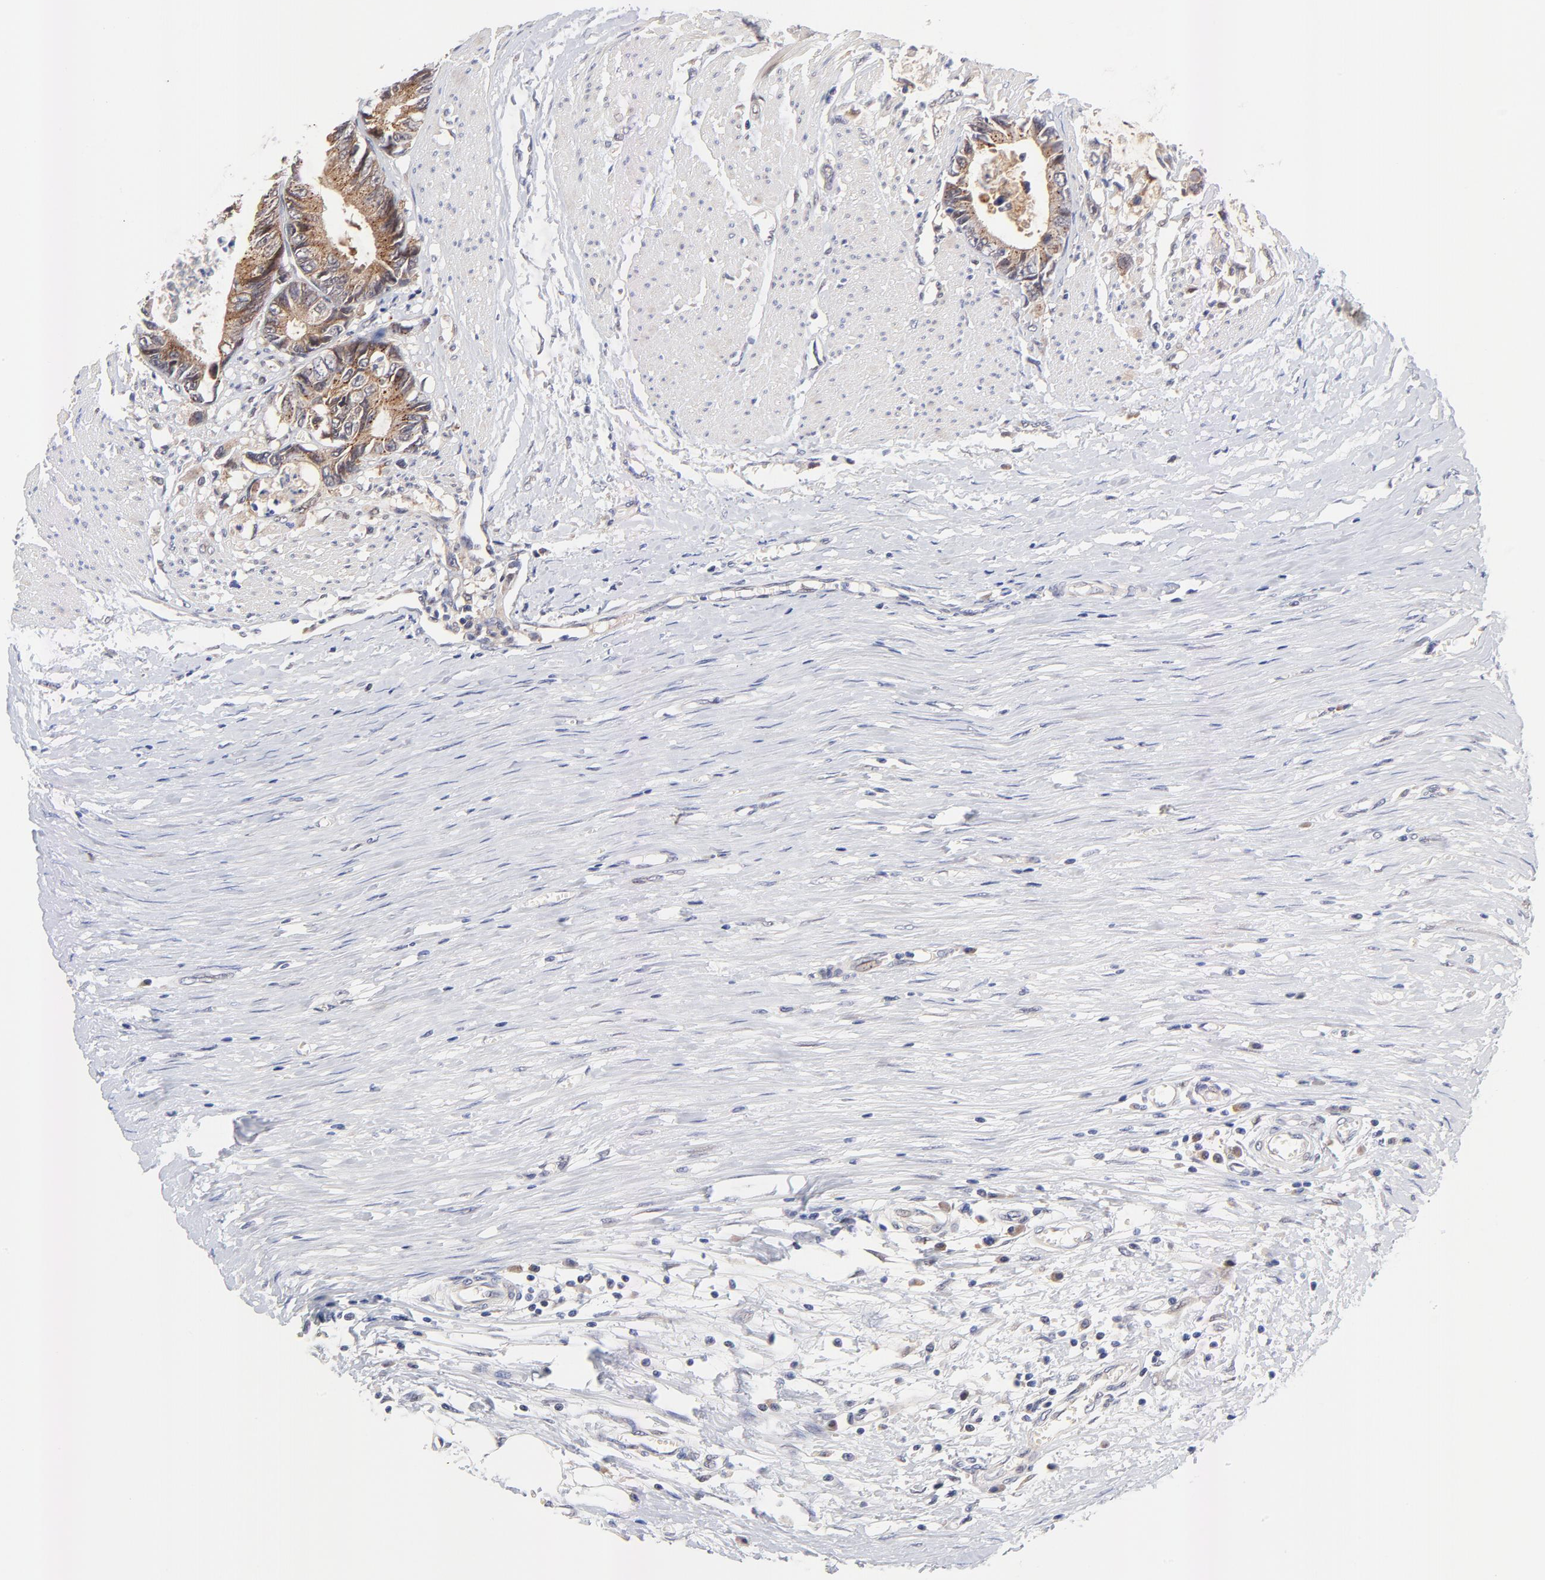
{"staining": {"intensity": "moderate", "quantity": ">75%", "location": "cytoplasmic/membranous,nuclear"}, "tissue": "colorectal cancer", "cell_type": "Tumor cells", "image_type": "cancer", "snomed": [{"axis": "morphology", "description": "Adenocarcinoma, NOS"}, {"axis": "topography", "description": "Rectum"}], "caption": "The image reveals immunohistochemical staining of colorectal cancer (adenocarcinoma). There is moderate cytoplasmic/membranous and nuclear expression is present in about >75% of tumor cells.", "gene": "TXNL1", "patient": {"sex": "female", "age": 98}}